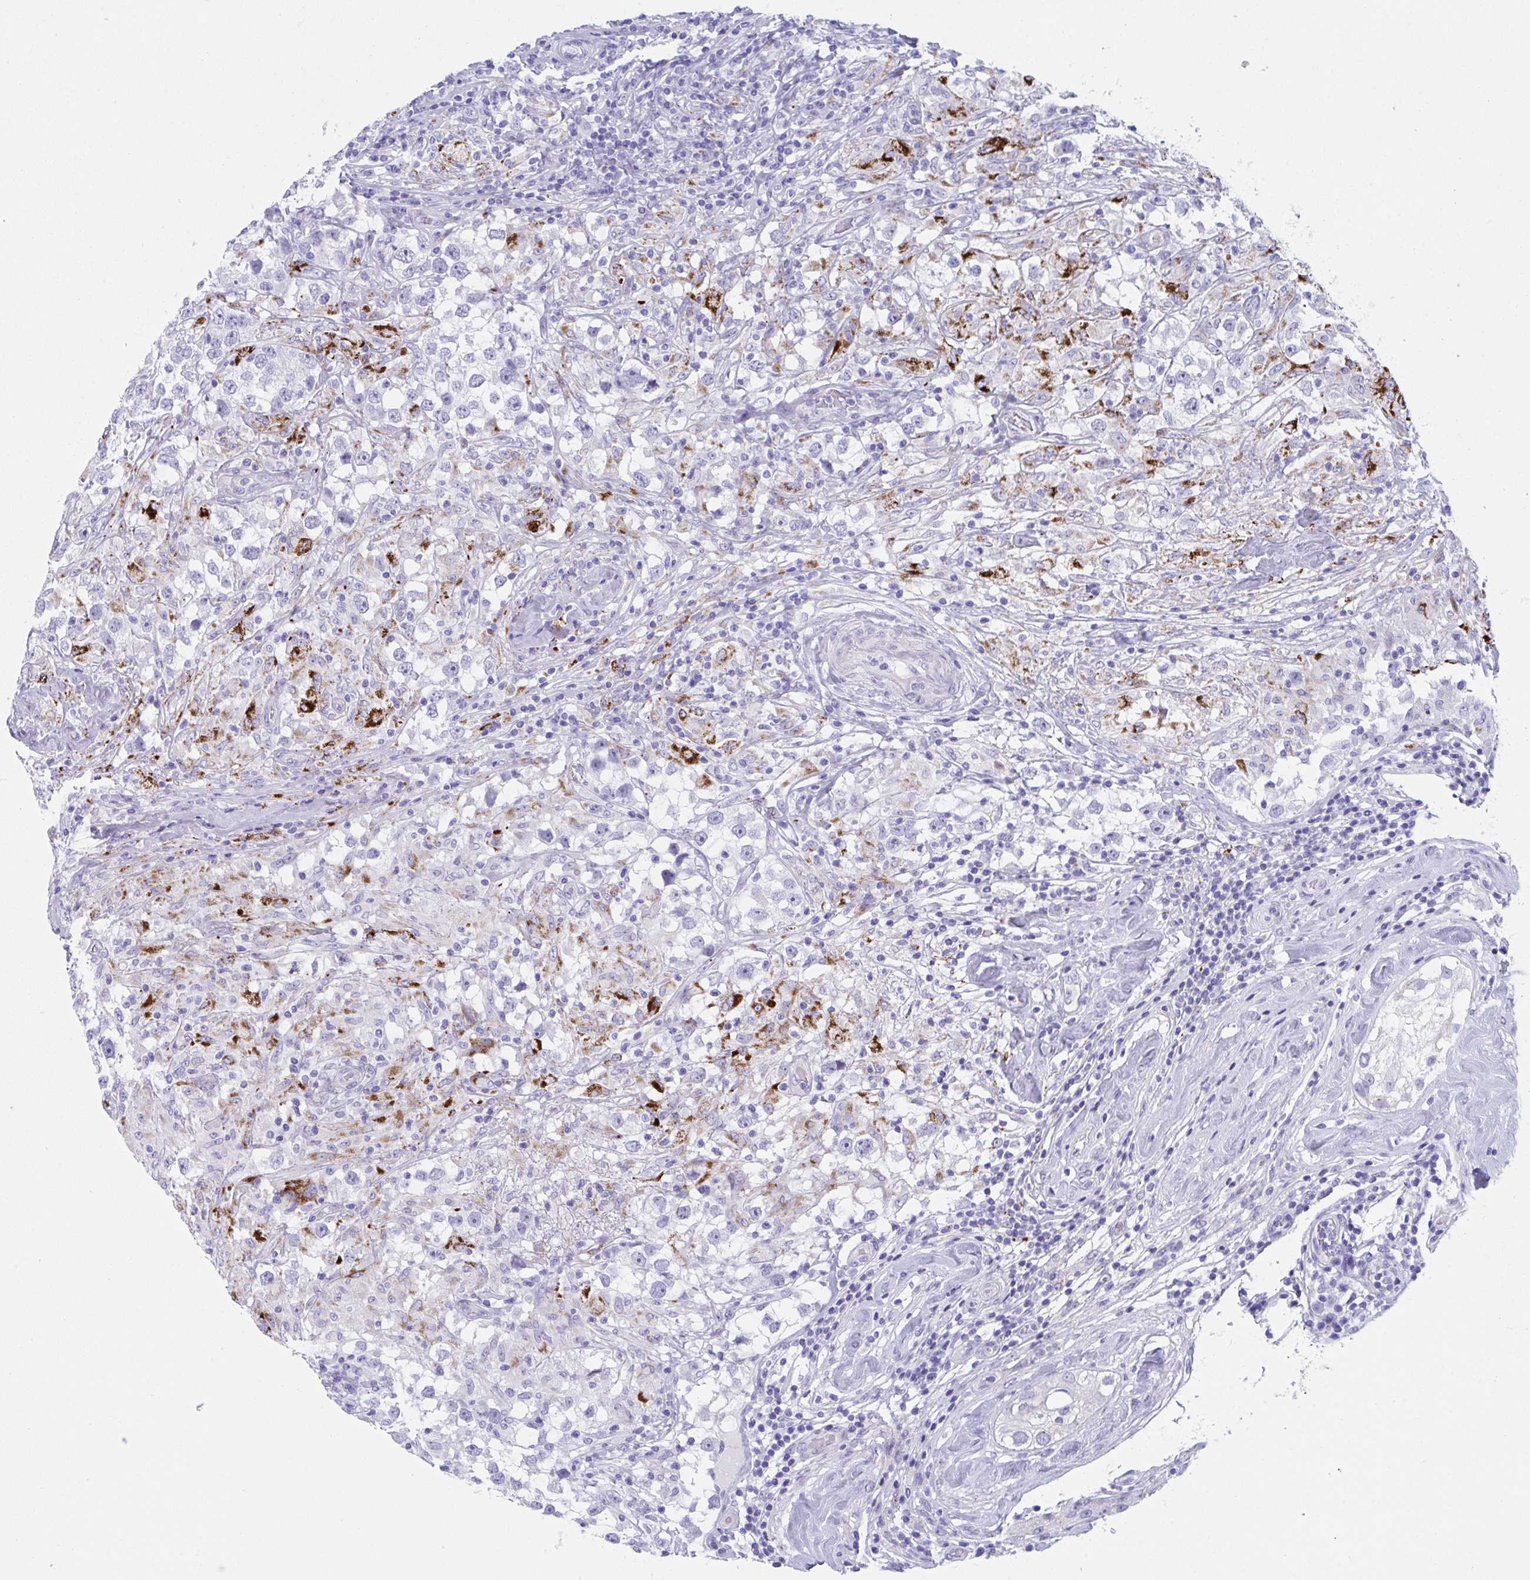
{"staining": {"intensity": "moderate", "quantity": "<25%", "location": "cytoplasmic/membranous"}, "tissue": "testis cancer", "cell_type": "Tumor cells", "image_type": "cancer", "snomed": [{"axis": "morphology", "description": "Seminoma, NOS"}, {"axis": "topography", "description": "Testis"}], "caption": "Testis cancer (seminoma) tissue exhibits moderate cytoplasmic/membranous expression in approximately <25% of tumor cells, visualized by immunohistochemistry.", "gene": "TTC30B", "patient": {"sex": "male", "age": 46}}